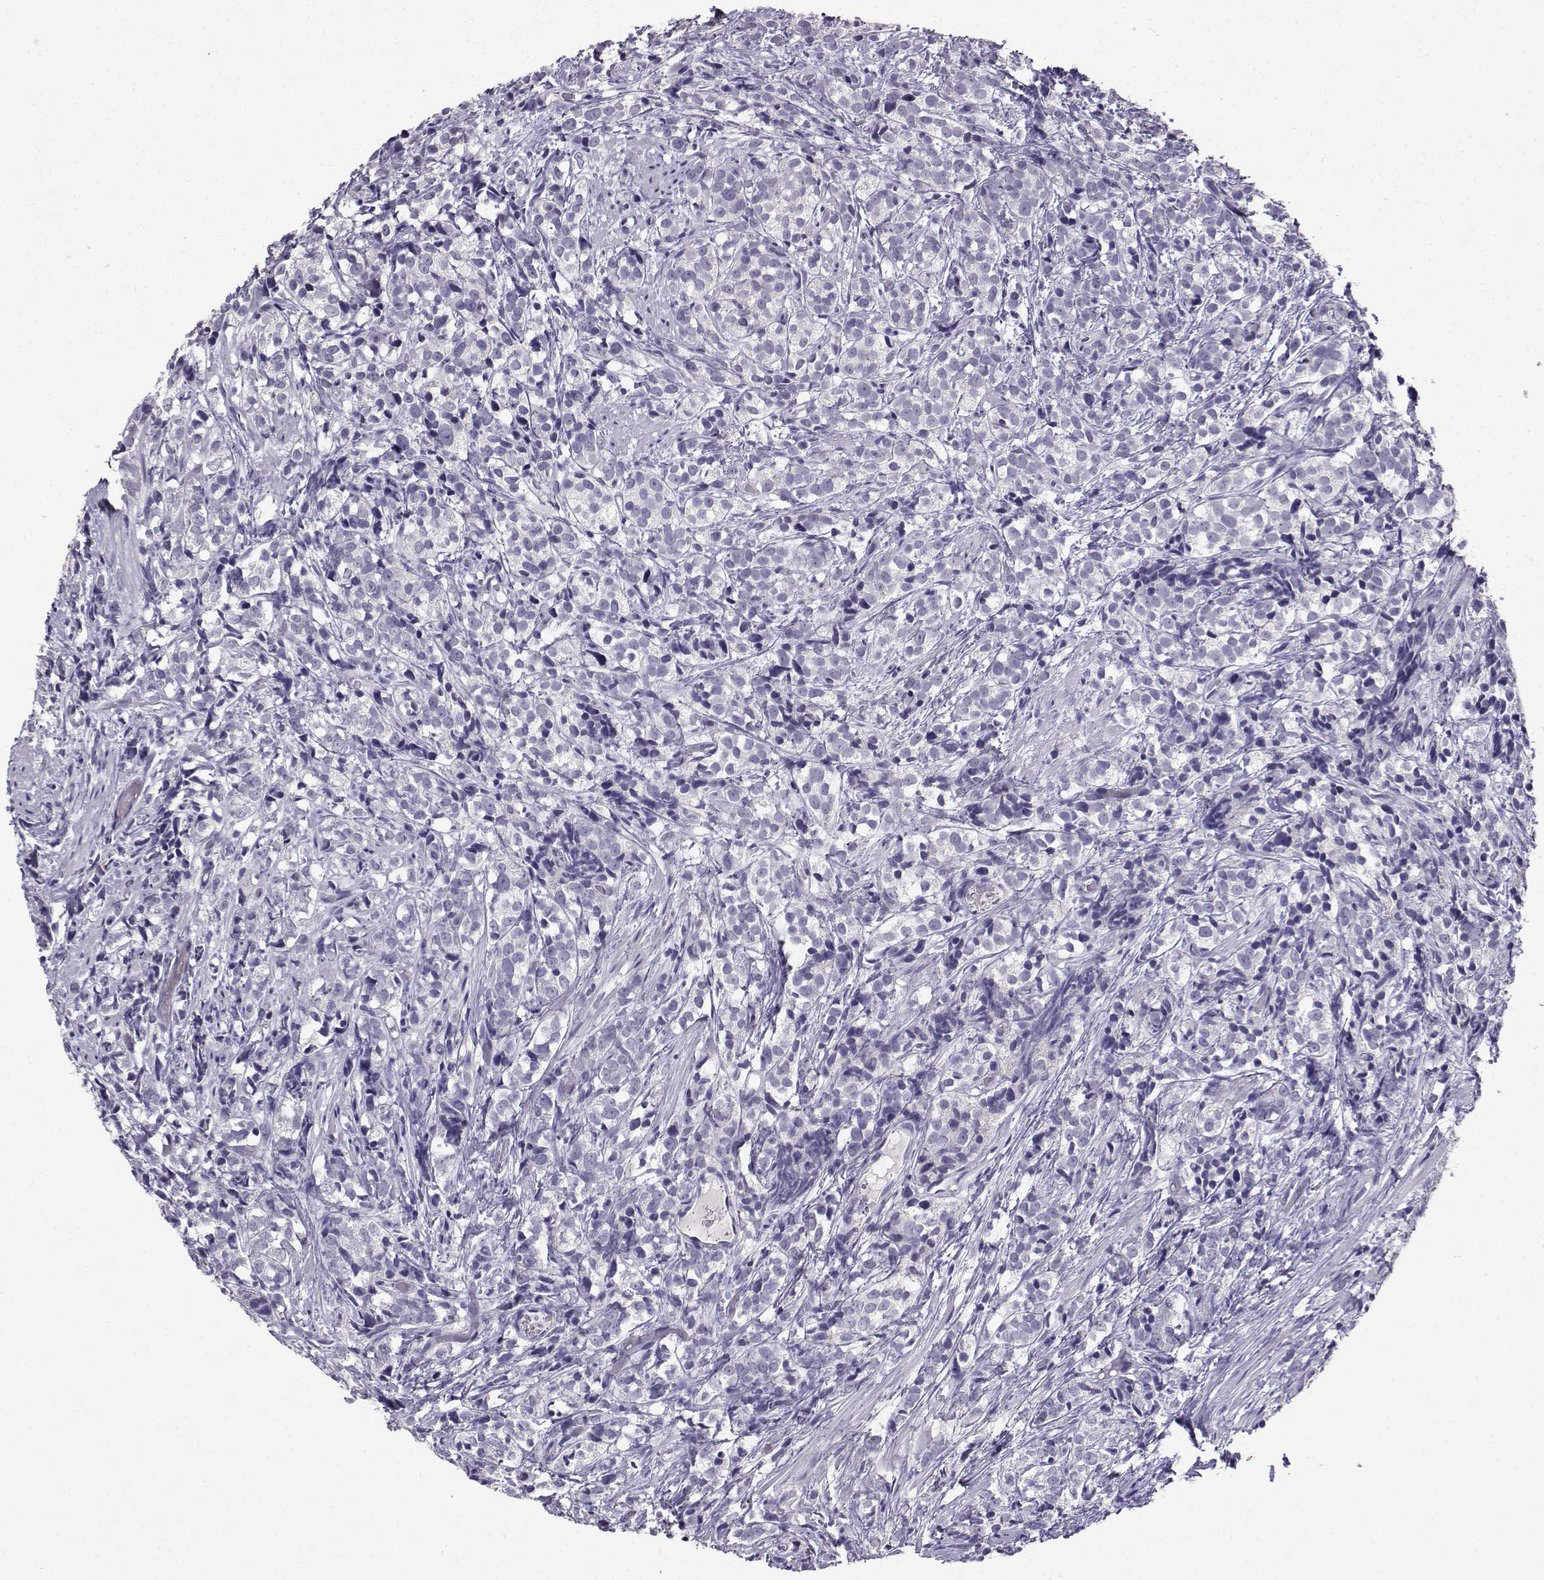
{"staining": {"intensity": "negative", "quantity": "none", "location": "none"}, "tissue": "prostate cancer", "cell_type": "Tumor cells", "image_type": "cancer", "snomed": [{"axis": "morphology", "description": "Adenocarcinoma, High grade"}, {"axis": "topography", "description": "Prostate"}], "caption": "This micrograph is of prostate cancer (adenocarcinoma (high-grade)) stained with immunohistochemistry to label a protein in brown with the nuclei are counter-stained blue. There is no staining in tumor cells. (DAB (3,3'-diaminobenzidine) IHC visualized using brightfield microscopy, high magnification).", "gene": "TBR1", "patient": {"sex": "male", "age": 53}}